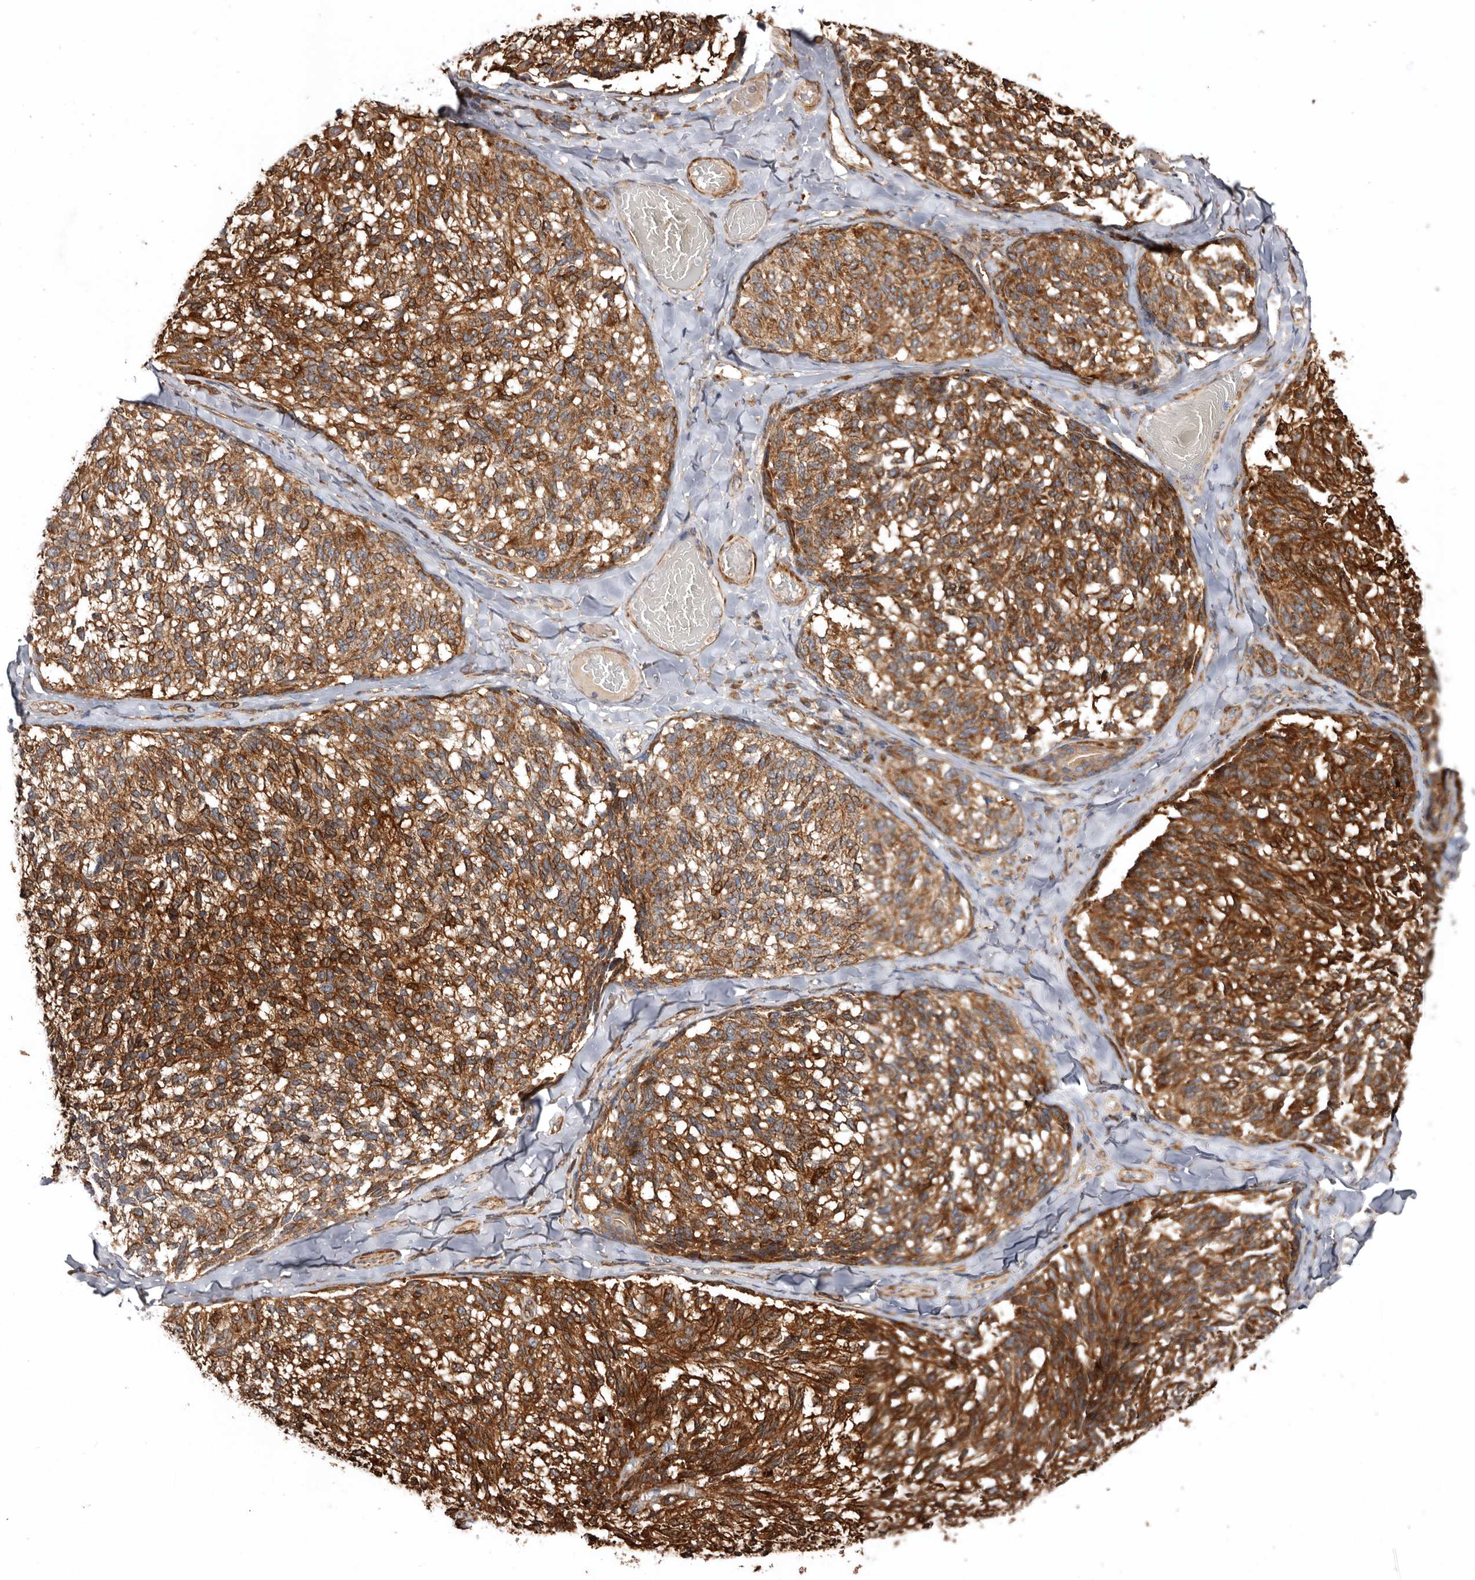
{"staining": {"intensity": "strong", "quantity": ">75%", "location": "cytoplasmic/membranous"}, "tissue": "melanoma", "cell_type": "Tumor cells", "image_type": "cancer", "snomed": [{"axis": "morphology", "description": "Malignant melanoma, NOS"}, {"axis": "topography", "description": "Skin"}], "caption": "Melanoma tissue shows strong cytoplasmic/membranous positivity in approximately >75% of tumor cells, visualized by immunohistochemistry.", "gene": "PROKR1", "patient": {"sex": "female", "age": 73}}